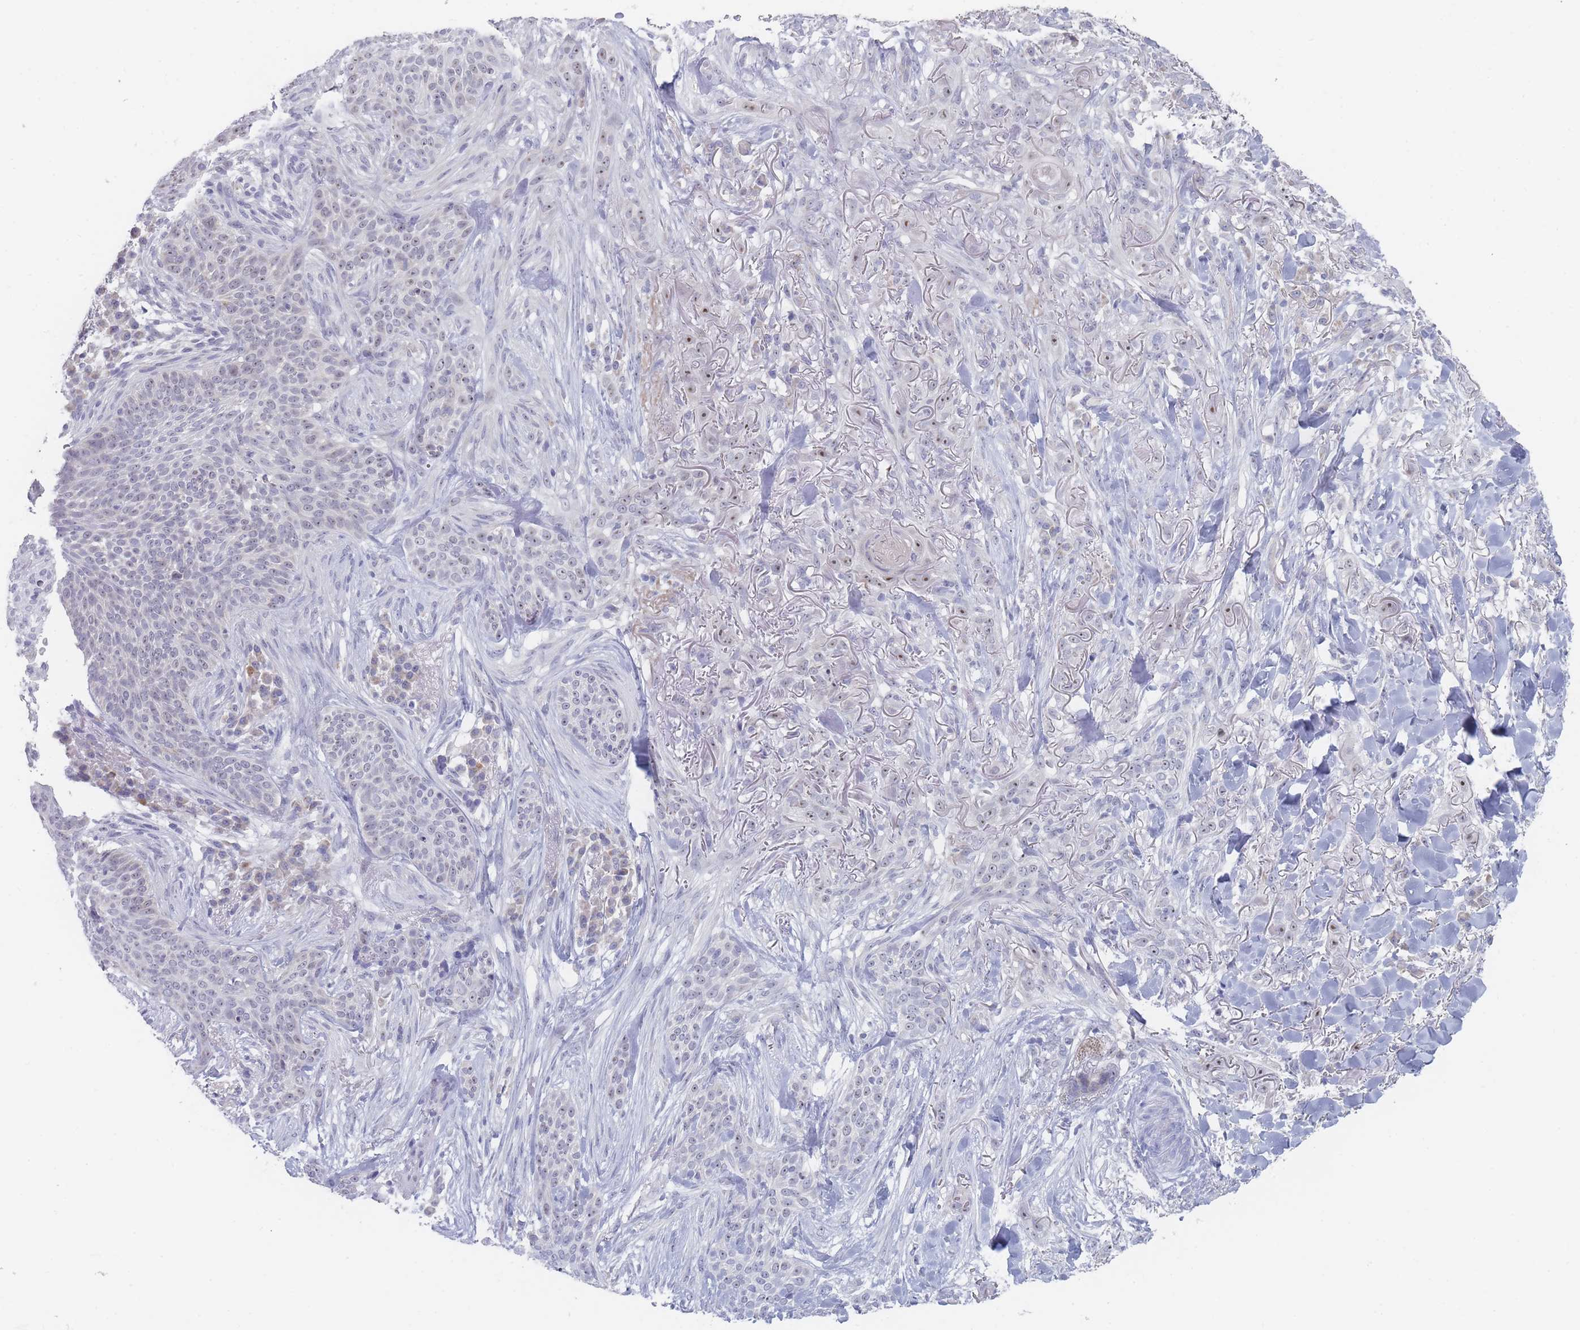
{"staining": {"intensity": "negative", "quantity": "none", "location": "none"}, "tissue": "skin cancer", "cell_type": "Tumor cells", "image_type": "cancer", "snomed": [{"axis": "morphology", "description": "Basal cell carcinoma"}, {"axis": "topography", "description": "Skin"}], "caption": "This is an IHC histopathology image of human skin cancer. There is no expression in tumor cells.", "gene": "RNF8", "patient": {"sex": "male", "age": 72}}